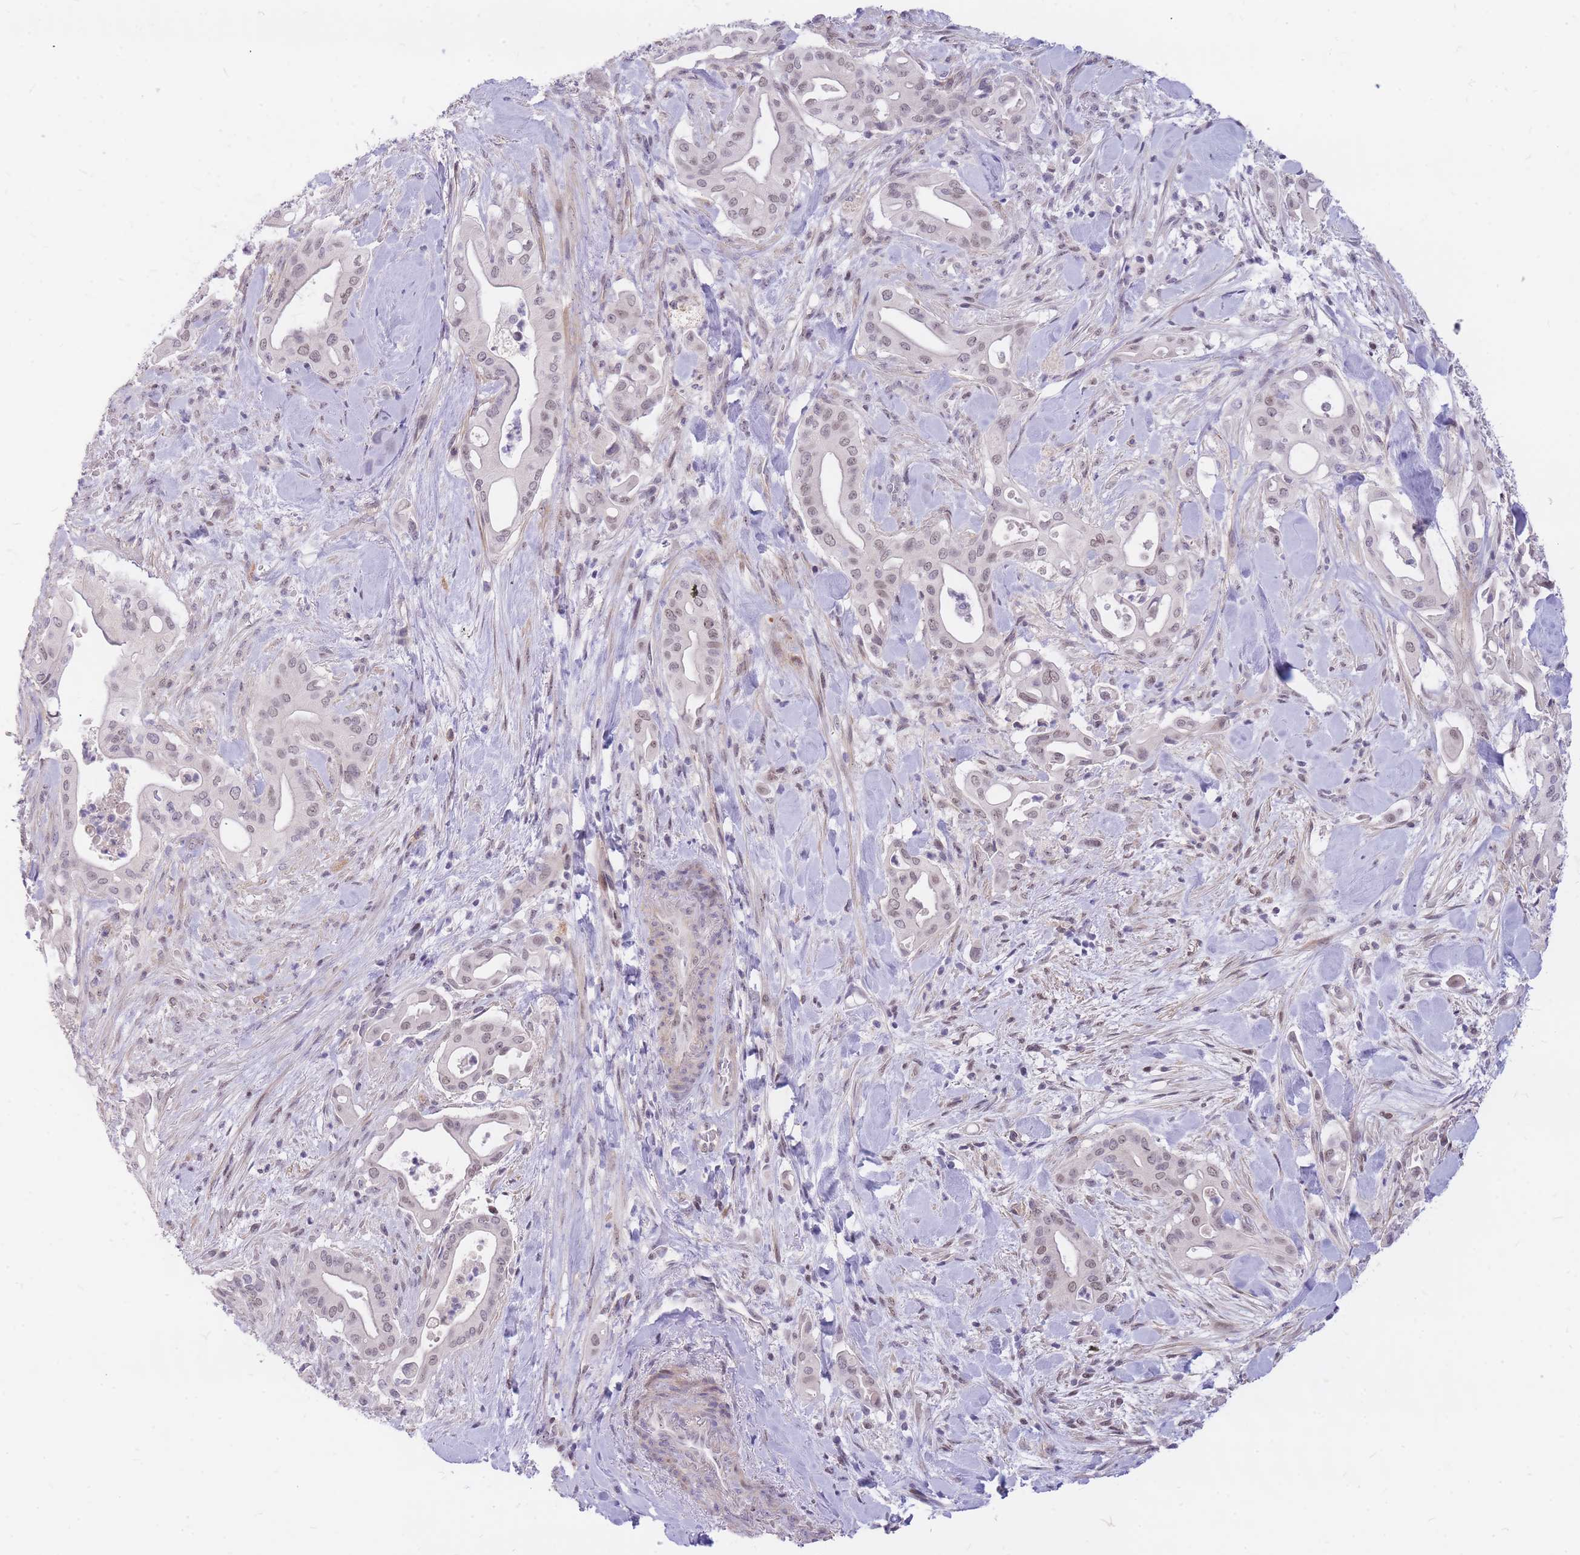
{"staining": {"intensity": "weak", "quantity": ">75%", "location": "nuclear"}, "tissue": "liver cancer", "cell_type": "Tumor cells", "image_type": "cancer", "snomed": [{"axis": "morphology", "description": "Cholangiocarcinoma"}, {"axis": "topography", "description": "Liver"}], "caption": "This histopathology image exhibits immunohistochemistry staining of human liver cancer (cholangiocarcinoma), with low weak nuclear expression in about >75% of tumor cells.", "gene": "TLE2", "patient": {"sex": "female", "age": 68}}